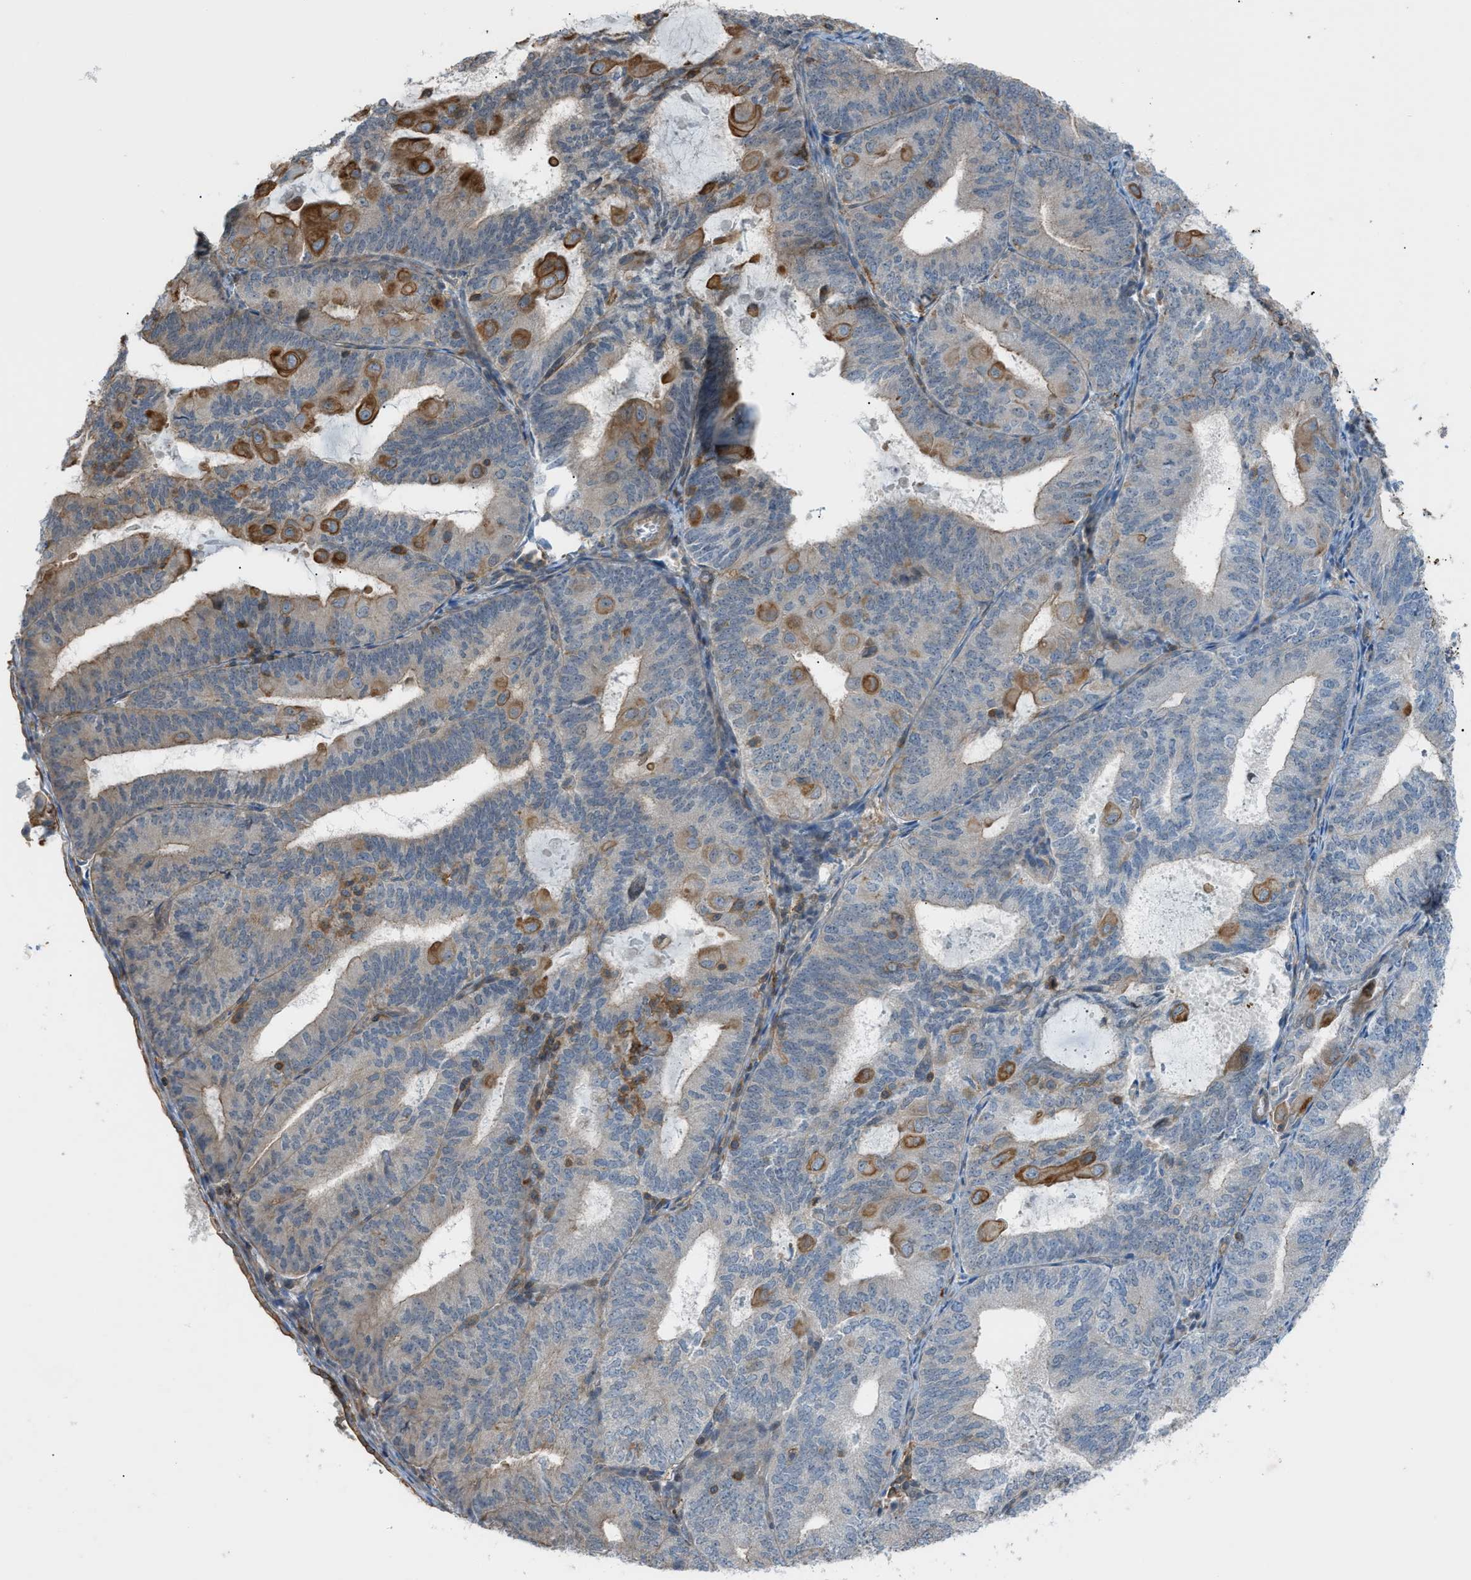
{"staining": {"intensity": "moderate", "quantity": "<25%", "location": "cytoplasmic/membranous"}, "tissue": "endometrial cancer", "cell_type": "Tumor cells", "image_type": "cancer", "snomed": [{"axis": "morphology", "description": "Adenocarcinoma, NOS"}, {"axis": "topography", "description": "Endometrium"}], "caption": "Human adenocarcinoma (endometrial) stained with a brown dye displays moderate cytoplasmic/membranous positive expression in approximately <25% of tumor cells.", "gene": "DYRK1A", "patient": {"sex": "female", "age": 81}}